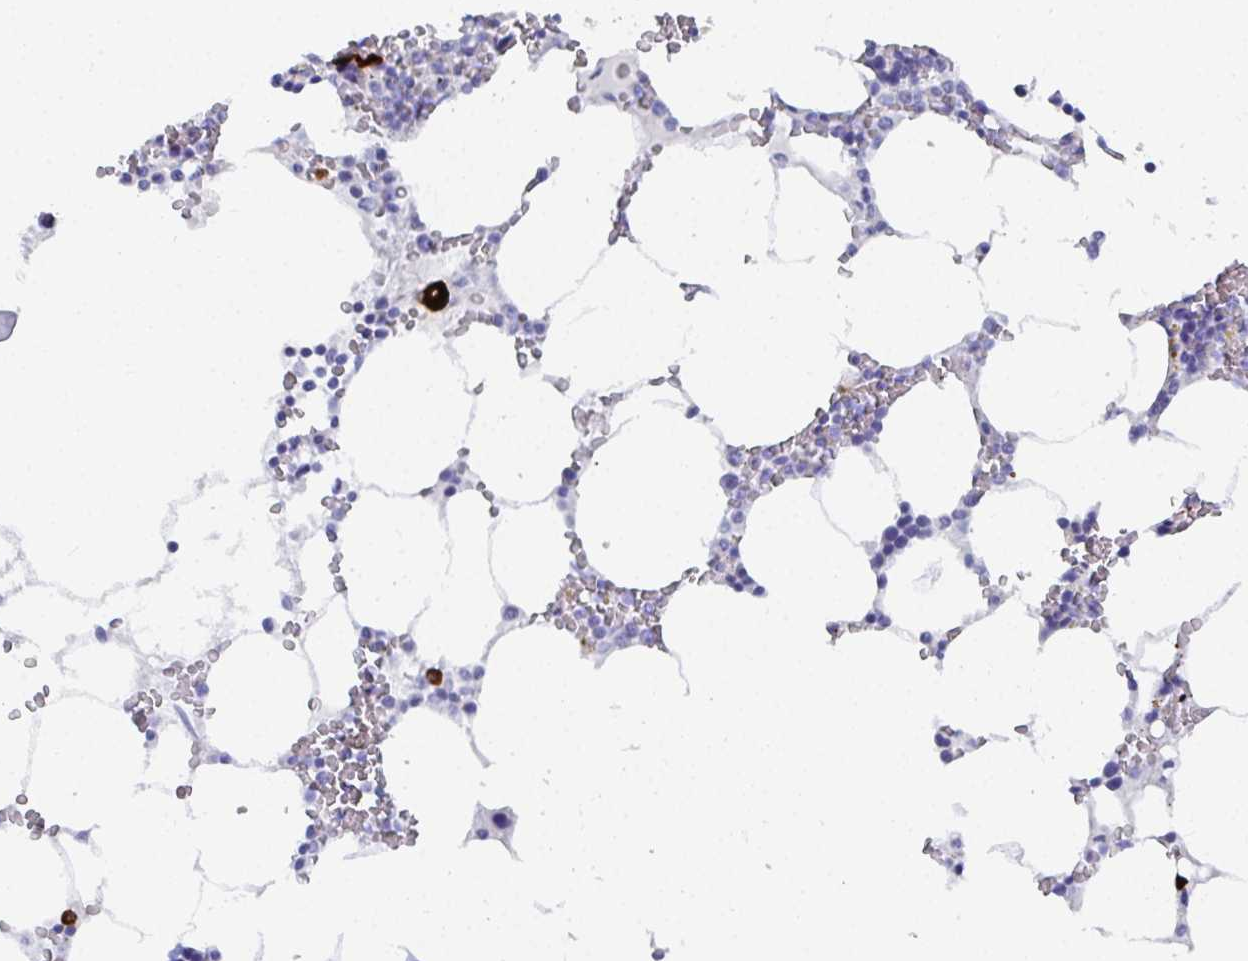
{"staining": {"intensity": "strong", "quantity": "<25%", "location": "cytoplasmic/membranous"}, "tissue": "bone marrow", "cell_type": "Hematopoietic cells", "image_type": "normal", "snomed": [{"axis": "morphology", "description": "Normal tissue, NOS"}, {"axis": "topography", "description": "Bone marrow"}], "caption": "Immunohistochemistry (IHC) micrograph of benign bone marrow: bone marrow stained using IHC shows medium levels of strong protein expression localized specifically in the cytoplasmic/membranous of hematopoietic cells, appearing as a cytoplasmic/membranous brown color.", "gene": "GRIA1", "patient": {"sex": "male", "age": 64}}